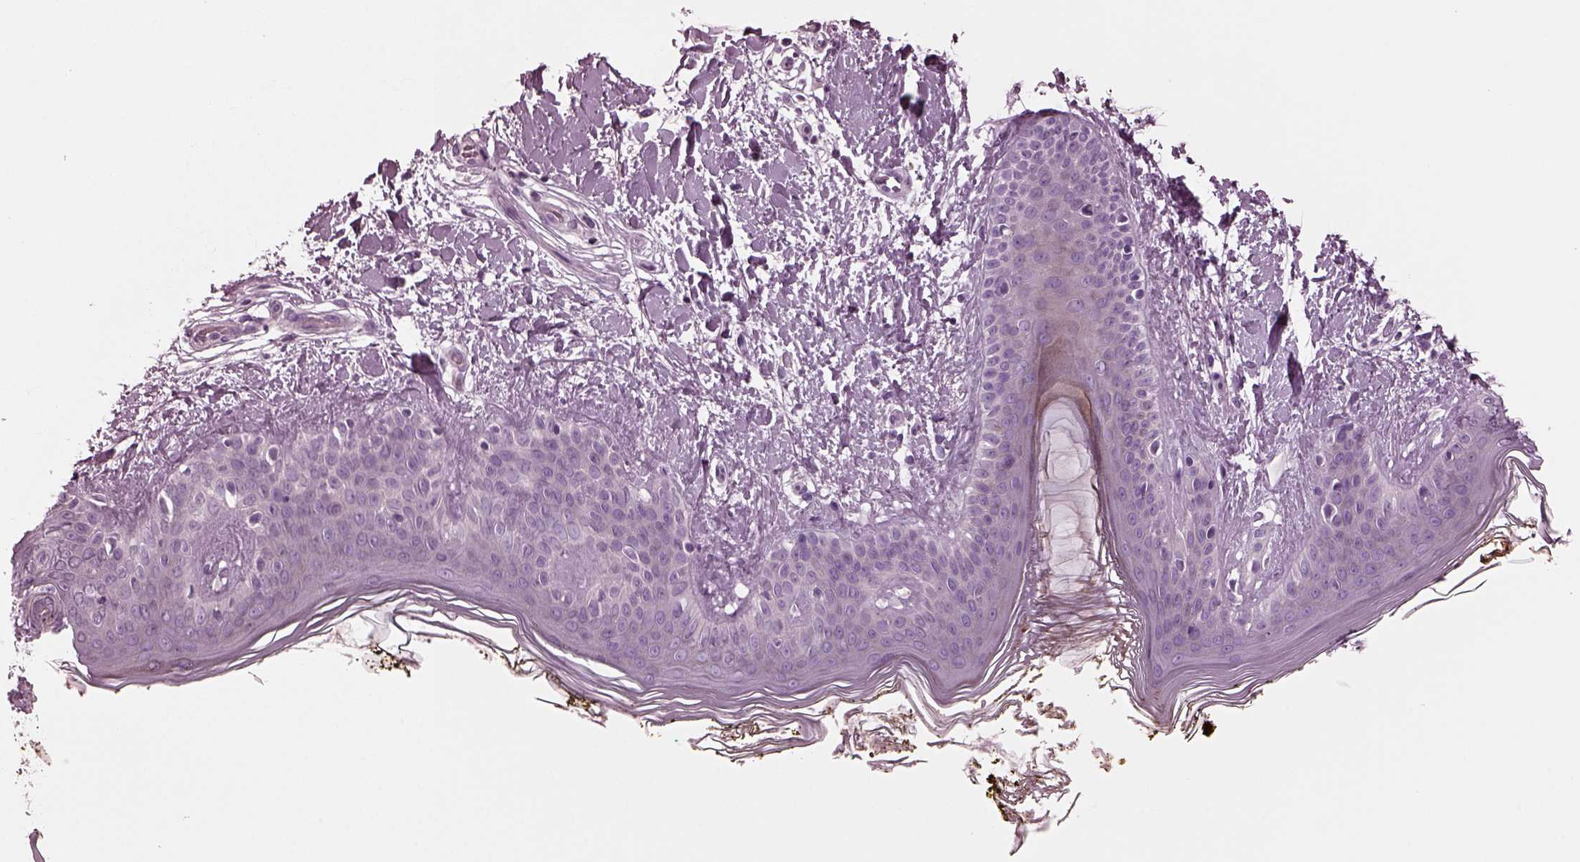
{"staining": {"intensity": "negative", "quantity": "none", "location": "none"}, "tissue": "skin", "cell_type": "Fibroblasts", "image_type": "normal", "snomed": [{"axis": "morphology", "description": "Normal tissue, NOS"}, {"axis": "topography", "description": "Skin"}], "caption": "Immunohistochemical staining of normal skin displays no significant positivity in fibroblasts.", "gene": "GDF11", "patient": {"sex": "female", "age": 34}}